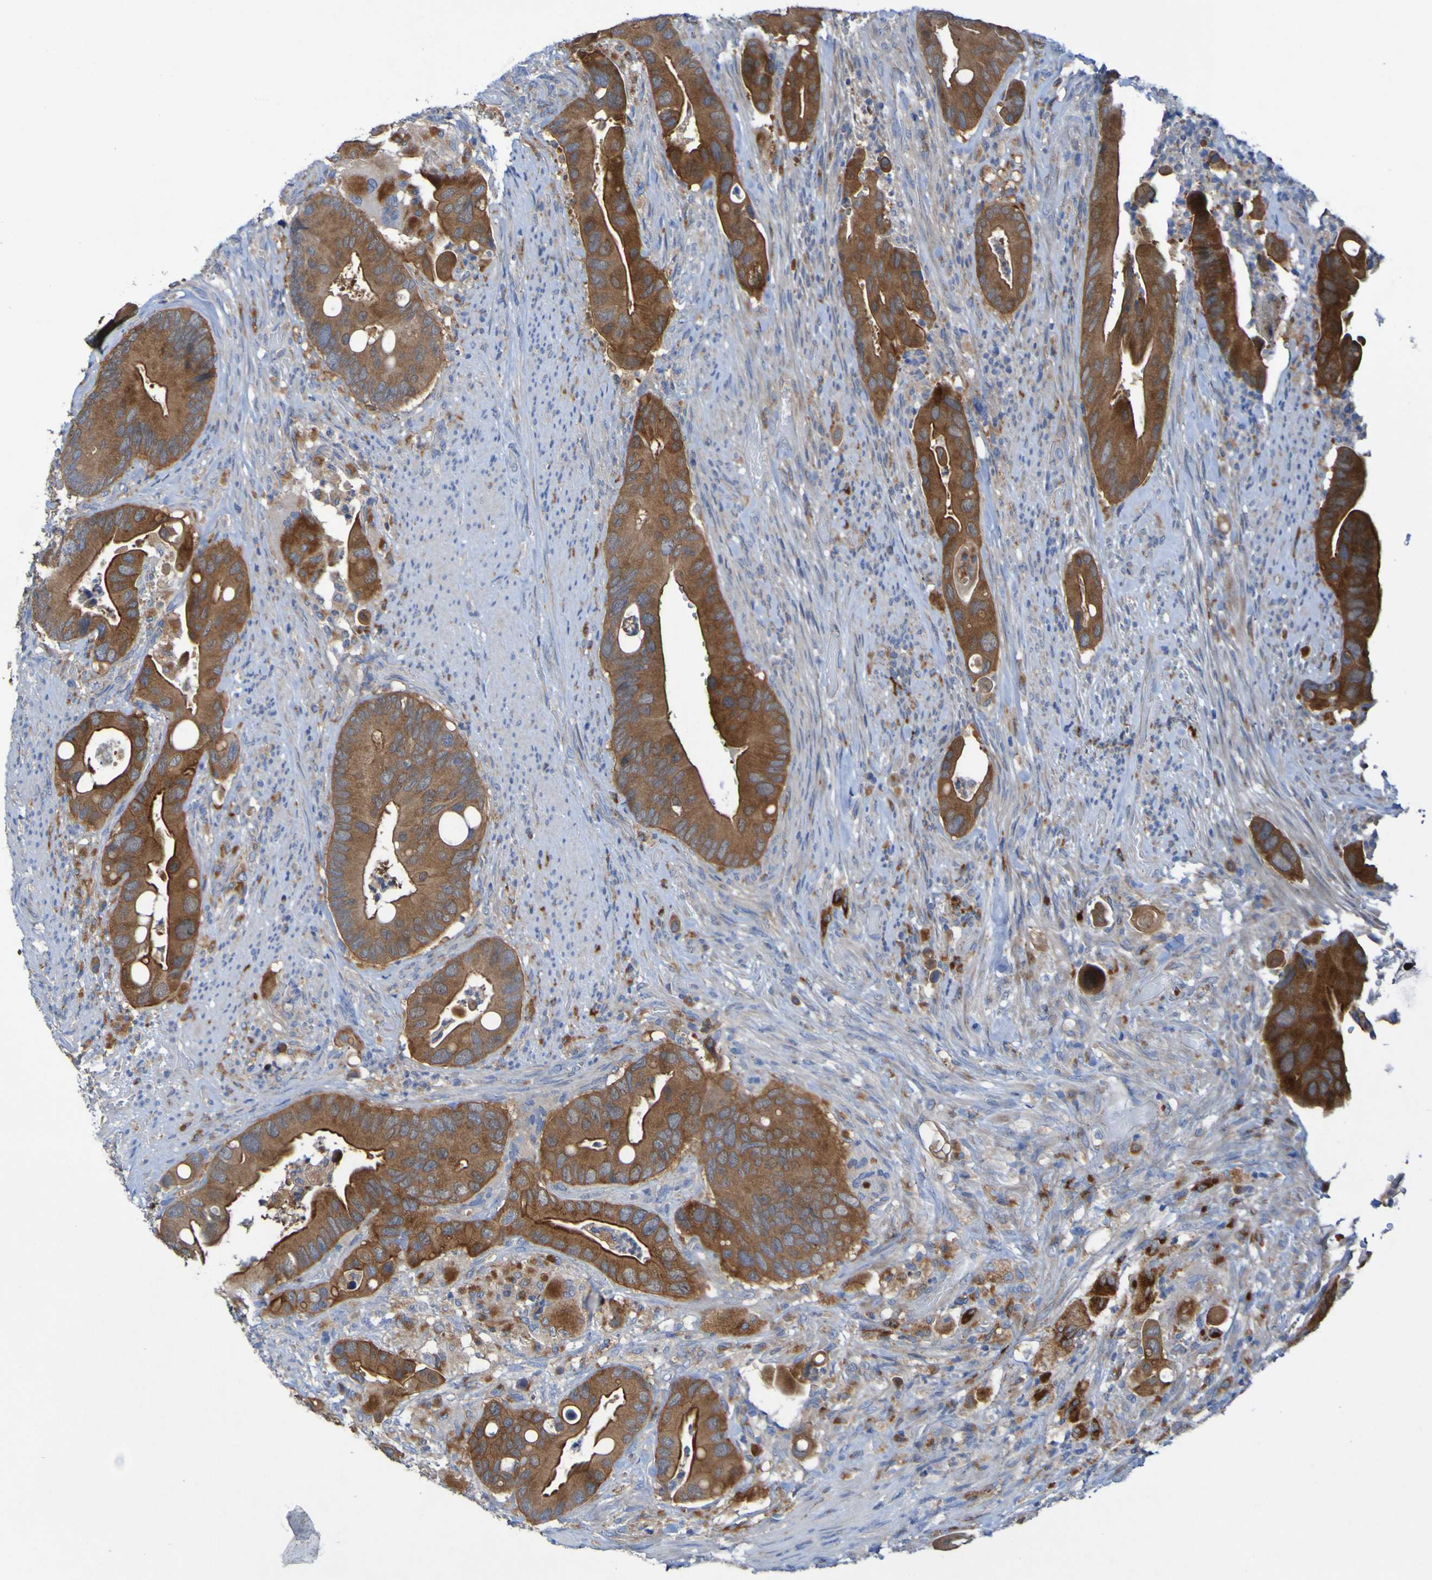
{"staining": {"intensity": "strong", "quantity": ">75%", "location": "cytoplasmic/membranous"}, "tissue": "colorectal cancer", "cell_type": "Tumor cells", "image_type": "cancer", "snomed": [{"axis": "morphology", "description": "Adenocarcinoma, NOS"}, {"axis": "topography", "description": "Rectum"}], "caption": "Immunohistochemistry (IHC) micrograph of adenocarcinoma (colorectal) stained for a protein (brown), which reveals high levels of strong cytoplasmic/membranous staining in approximately >75% of tumor cells.", "gene": "ARHGEF16", "patient": {"sex": "female", "age": 57}}